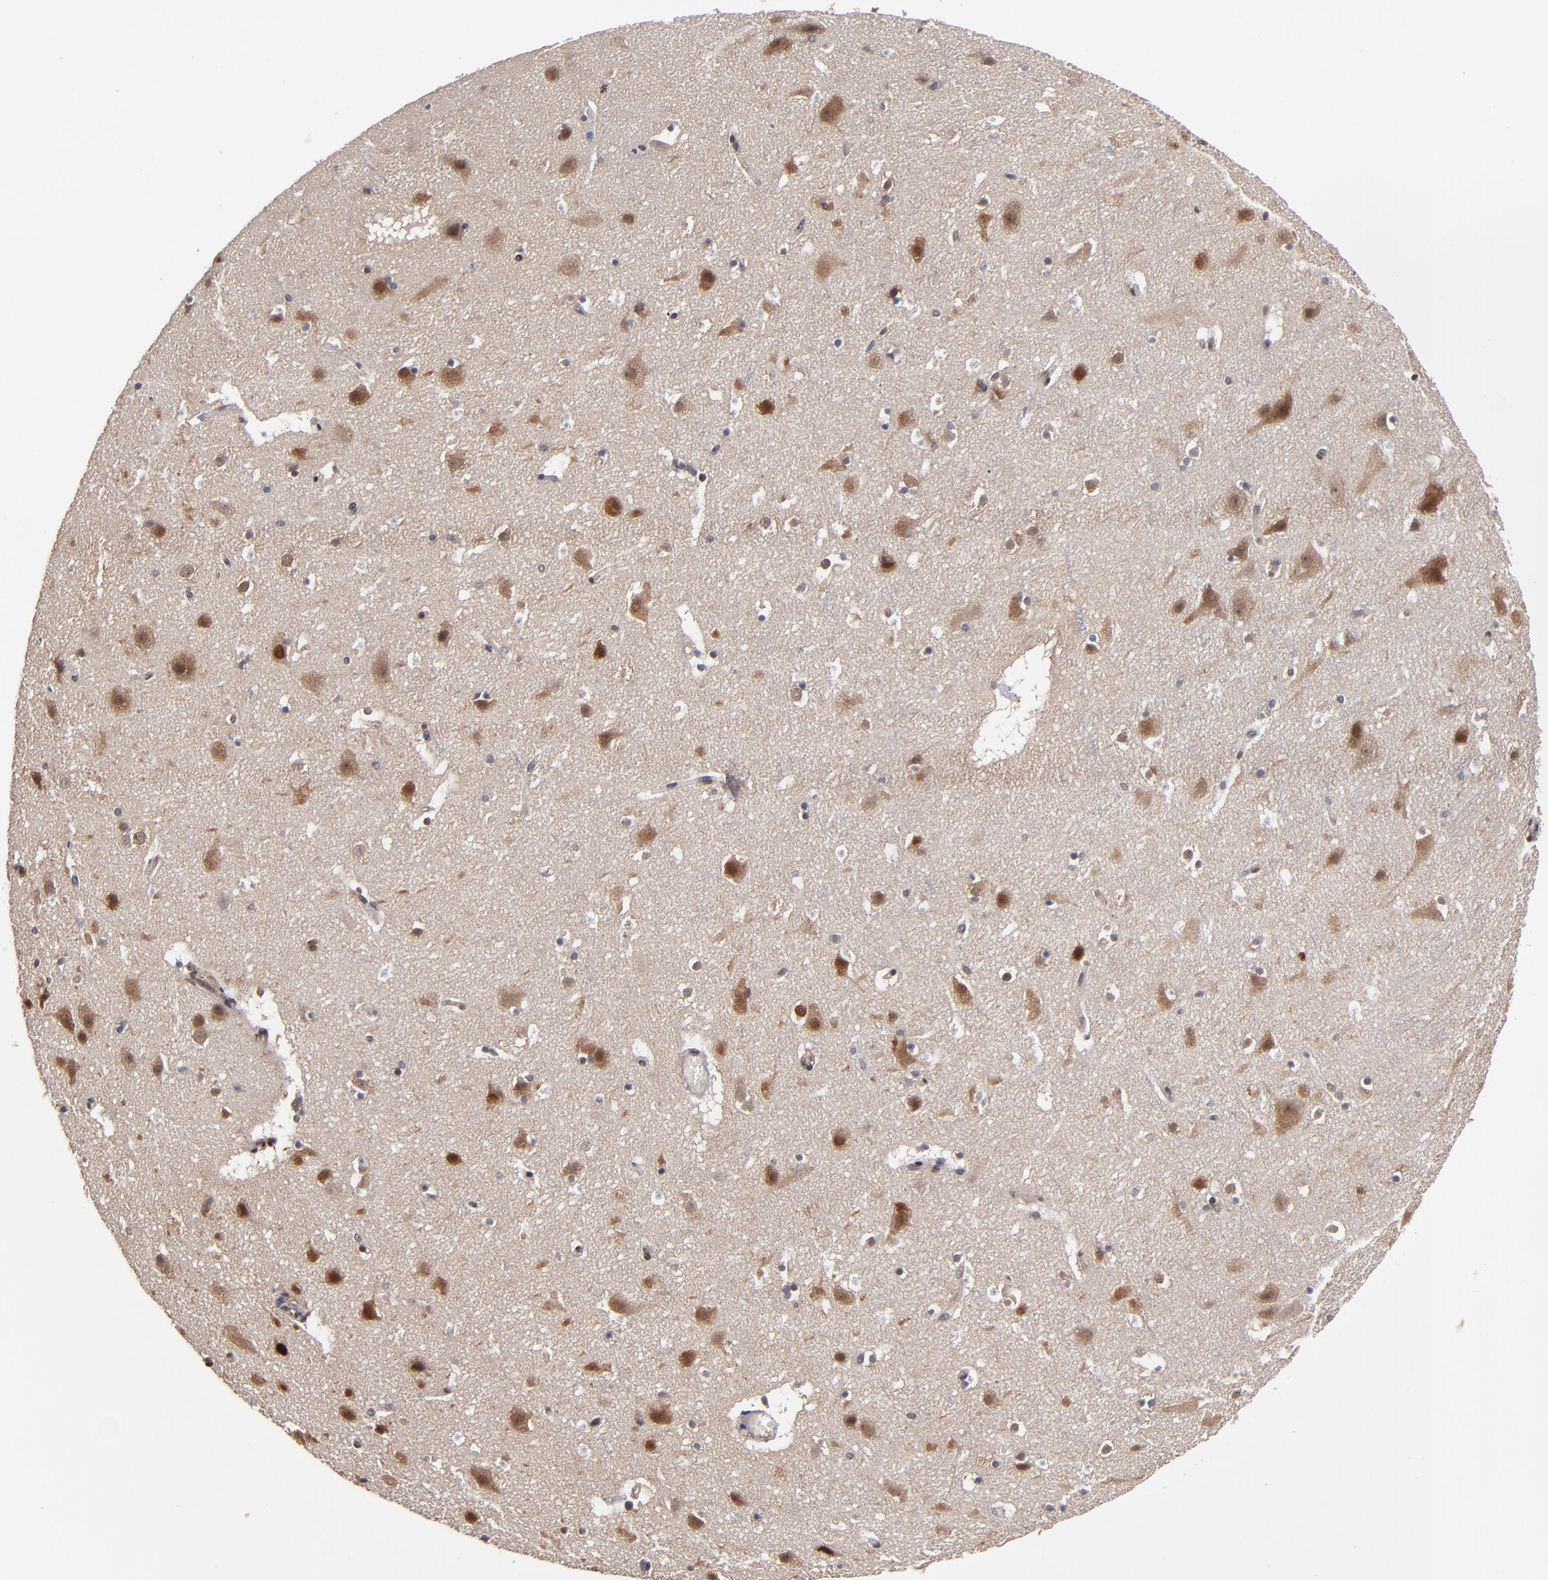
{"staining": {"intensity": "negative", "quantity": "none", "location": "none"}, "tissue": "cerebral cortex", "cell_type": "Endothelial cells", "image_type": "normal", "snomed": [{"axis": "morphology", "description": "Normal tissue, NOS"}, {"axis": "topography", "description": "Cerebral cortex"}], "caption": "Photomicrograph shows no protein positivity in endothelial cells of benign cerebral cortex. (Brightfield microscopy of DAB immunohistochemistry at high magnification).", "gene": "HUWE1", "patient": {"sex": "male", "age": 45}}